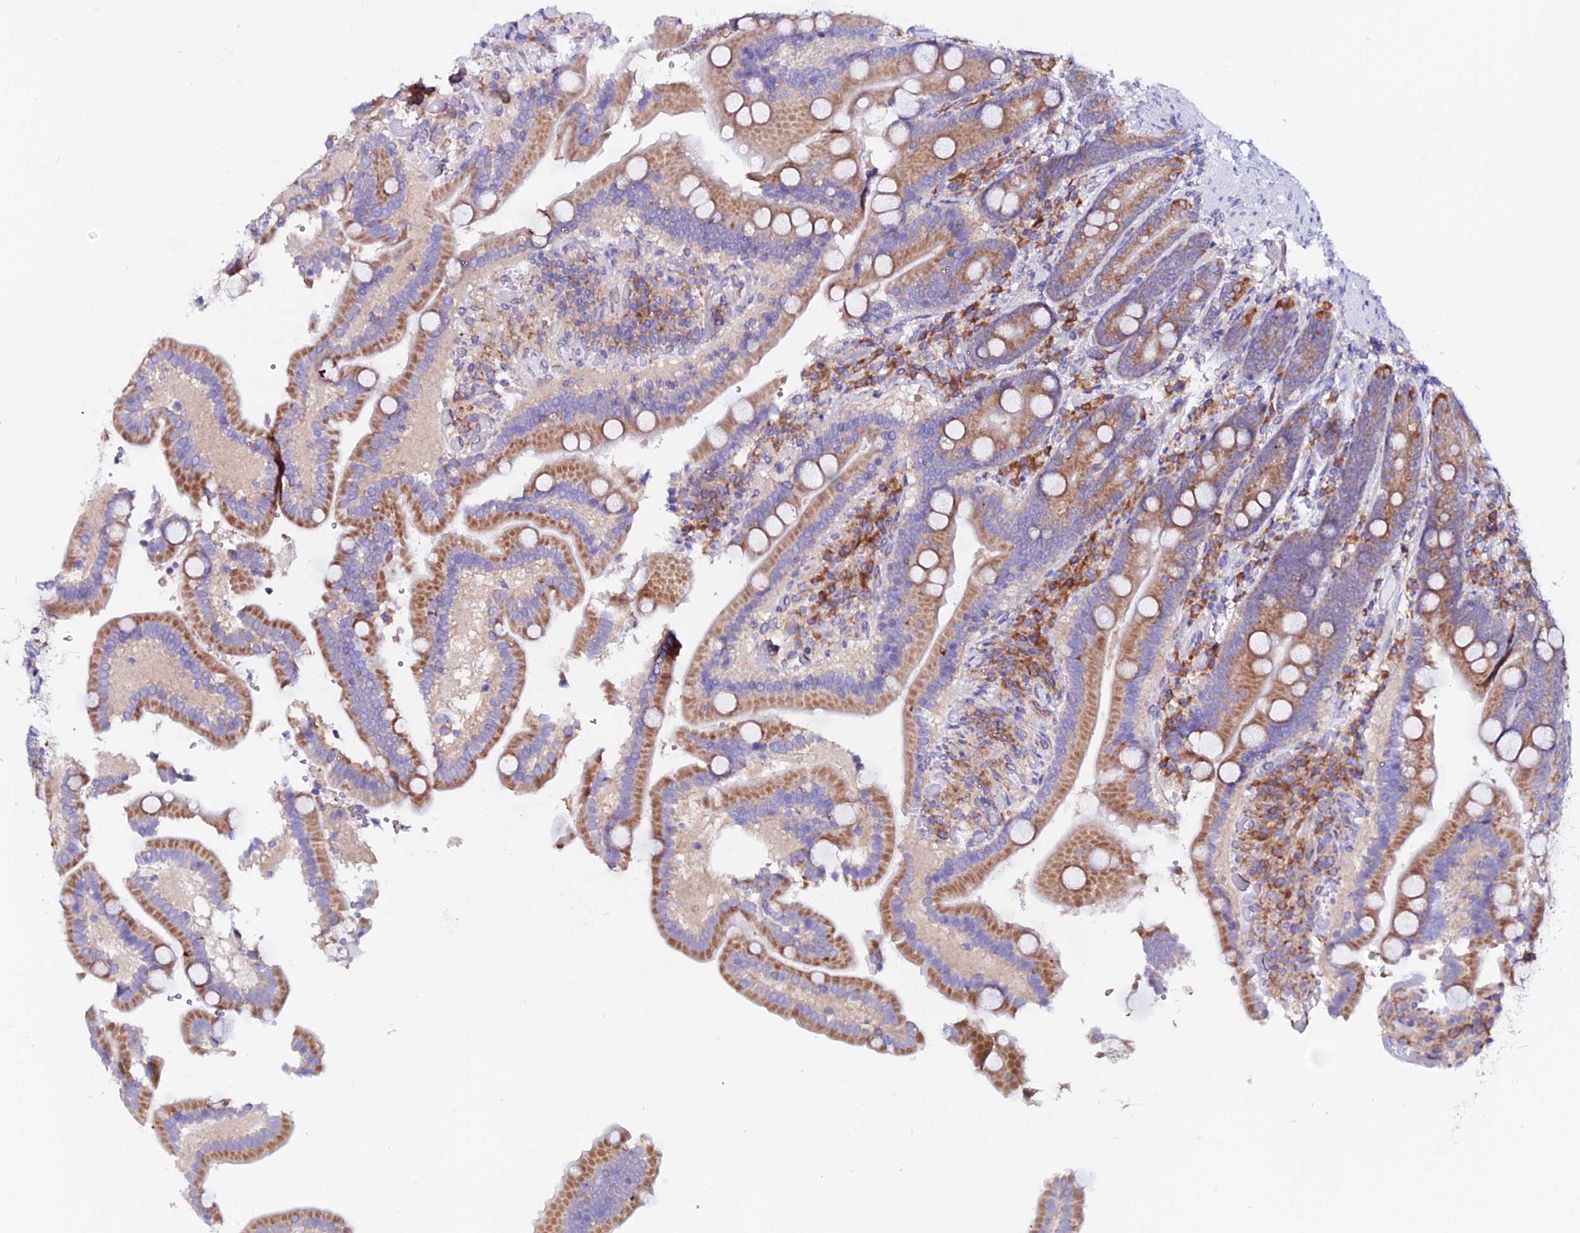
{"staining": {"intensity": "moderate", "quantity": ">75%", "location": "cytoplasmic/membranous"}, "tissue": "duodenum", "cell_type": "Glandular cells", "image_type": "normal", "snomed": [{"axis": "morphology", "description": "Normal tissue, NOS"}, {"axis": "topography", "description": "Duodenum"}], "caption": "Duodenum stained for a protein displays moderate cytoplasmic/membranous positivity in glandular cells. The staining is performed using DAB (3,3'-diaminobenzidine) brown chromogen to label protein expression. The nuclei are counter-stained blue using hematoxylin.", "gene": "EEF1G", "patient": {"sex": "female", "age": 62}}